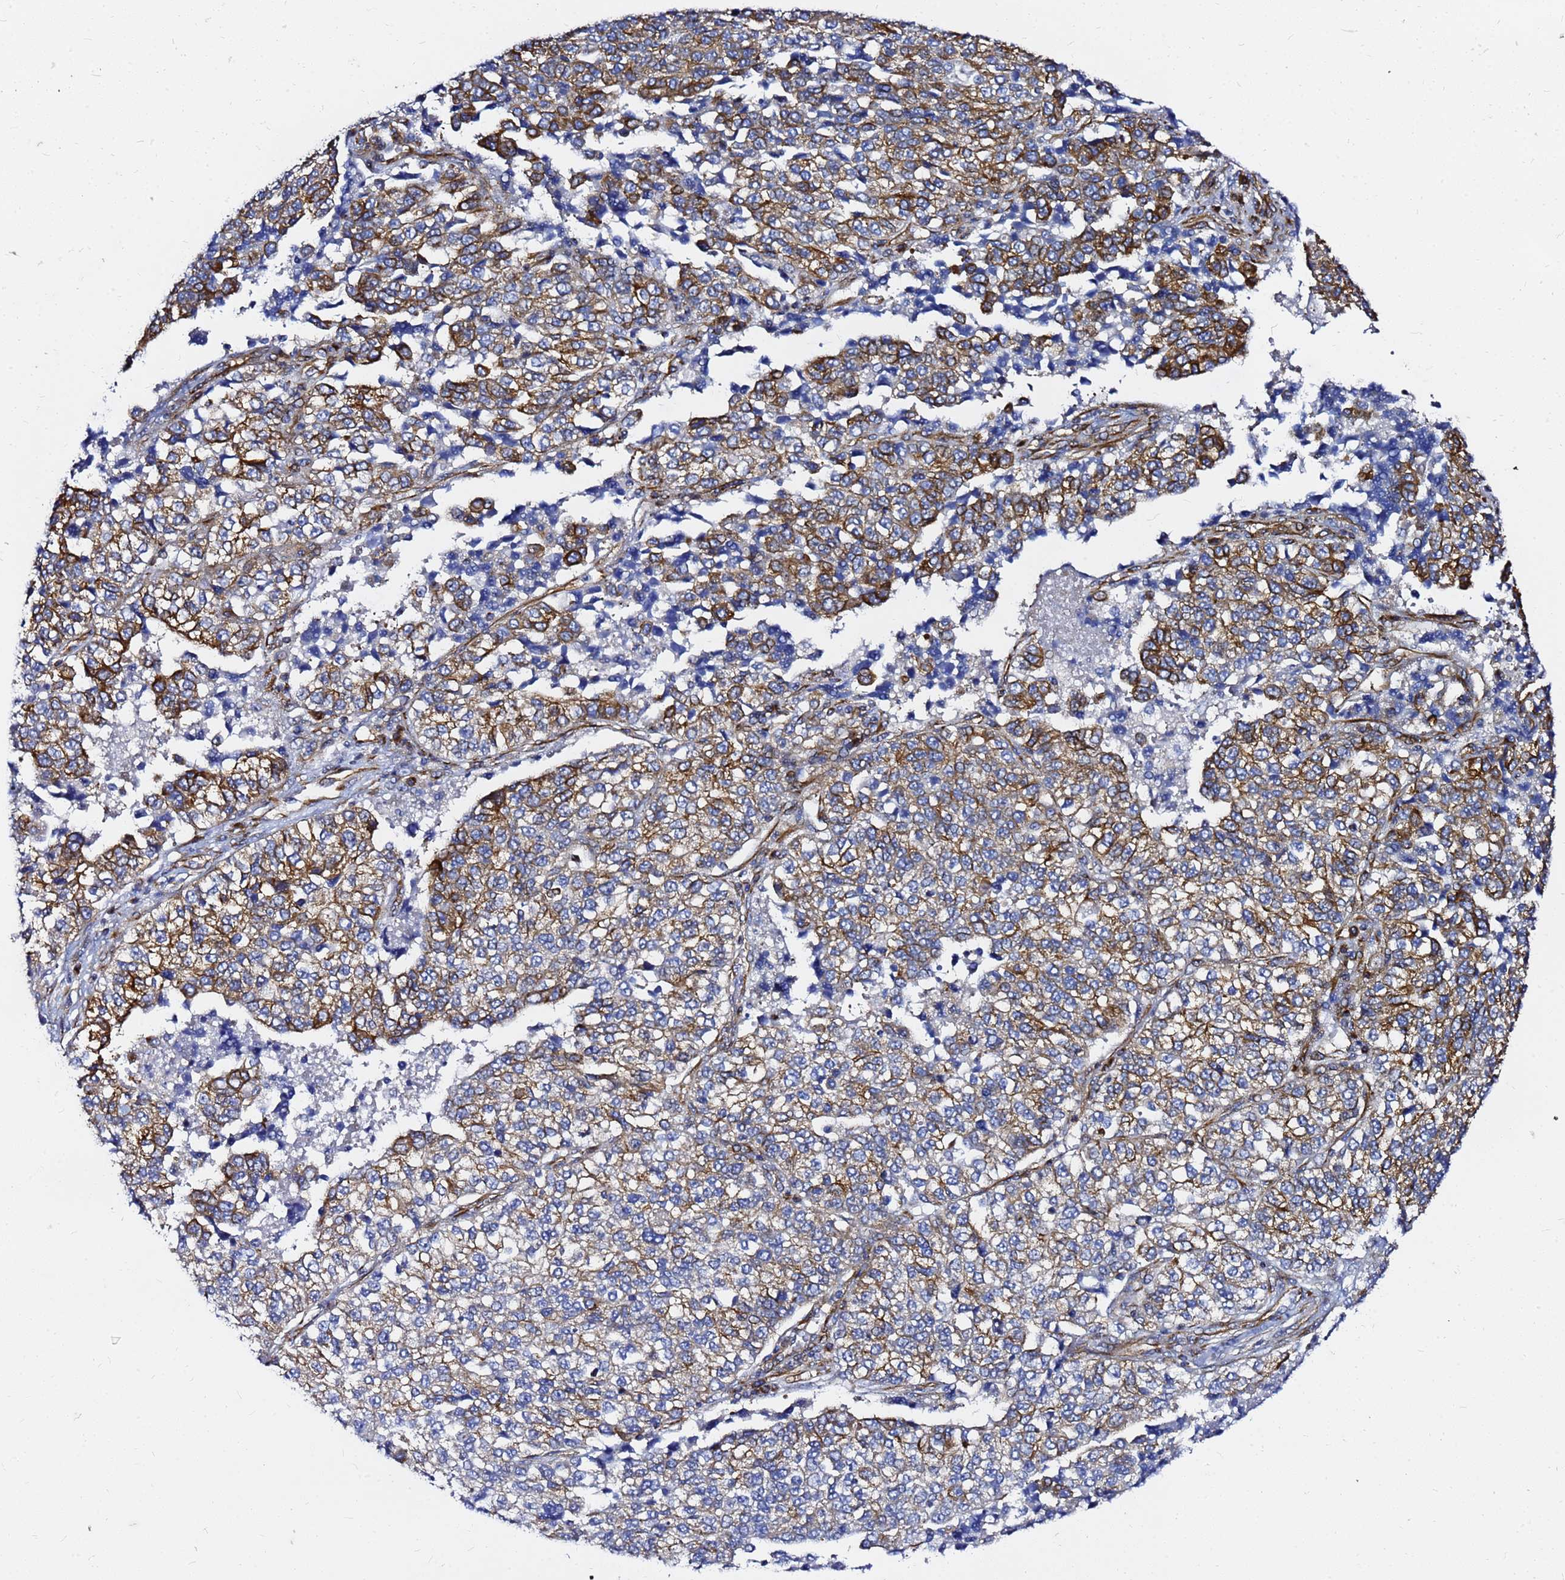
{"staining": {"intensity": "strong", "quantity": "25%-75%", "location": "cytoplasmic/membranous"}, "tissue": "lung cancer", "cell_type": "Tumor cells", "image_type": "cancer", "snomed": [{"axis": "morphology", "description": "Adenocarcinoma, NOS"}, {"axis": "topography", "description": "Lung"}], "caption": "Protein expression analysis of lung adenocarcinoma shows strong cytoplasmic/membranous staining in approximately 25%-75% of tumor cells.", "gene": "TUBA8", "patient": {"sex": "male", "age": 49}}